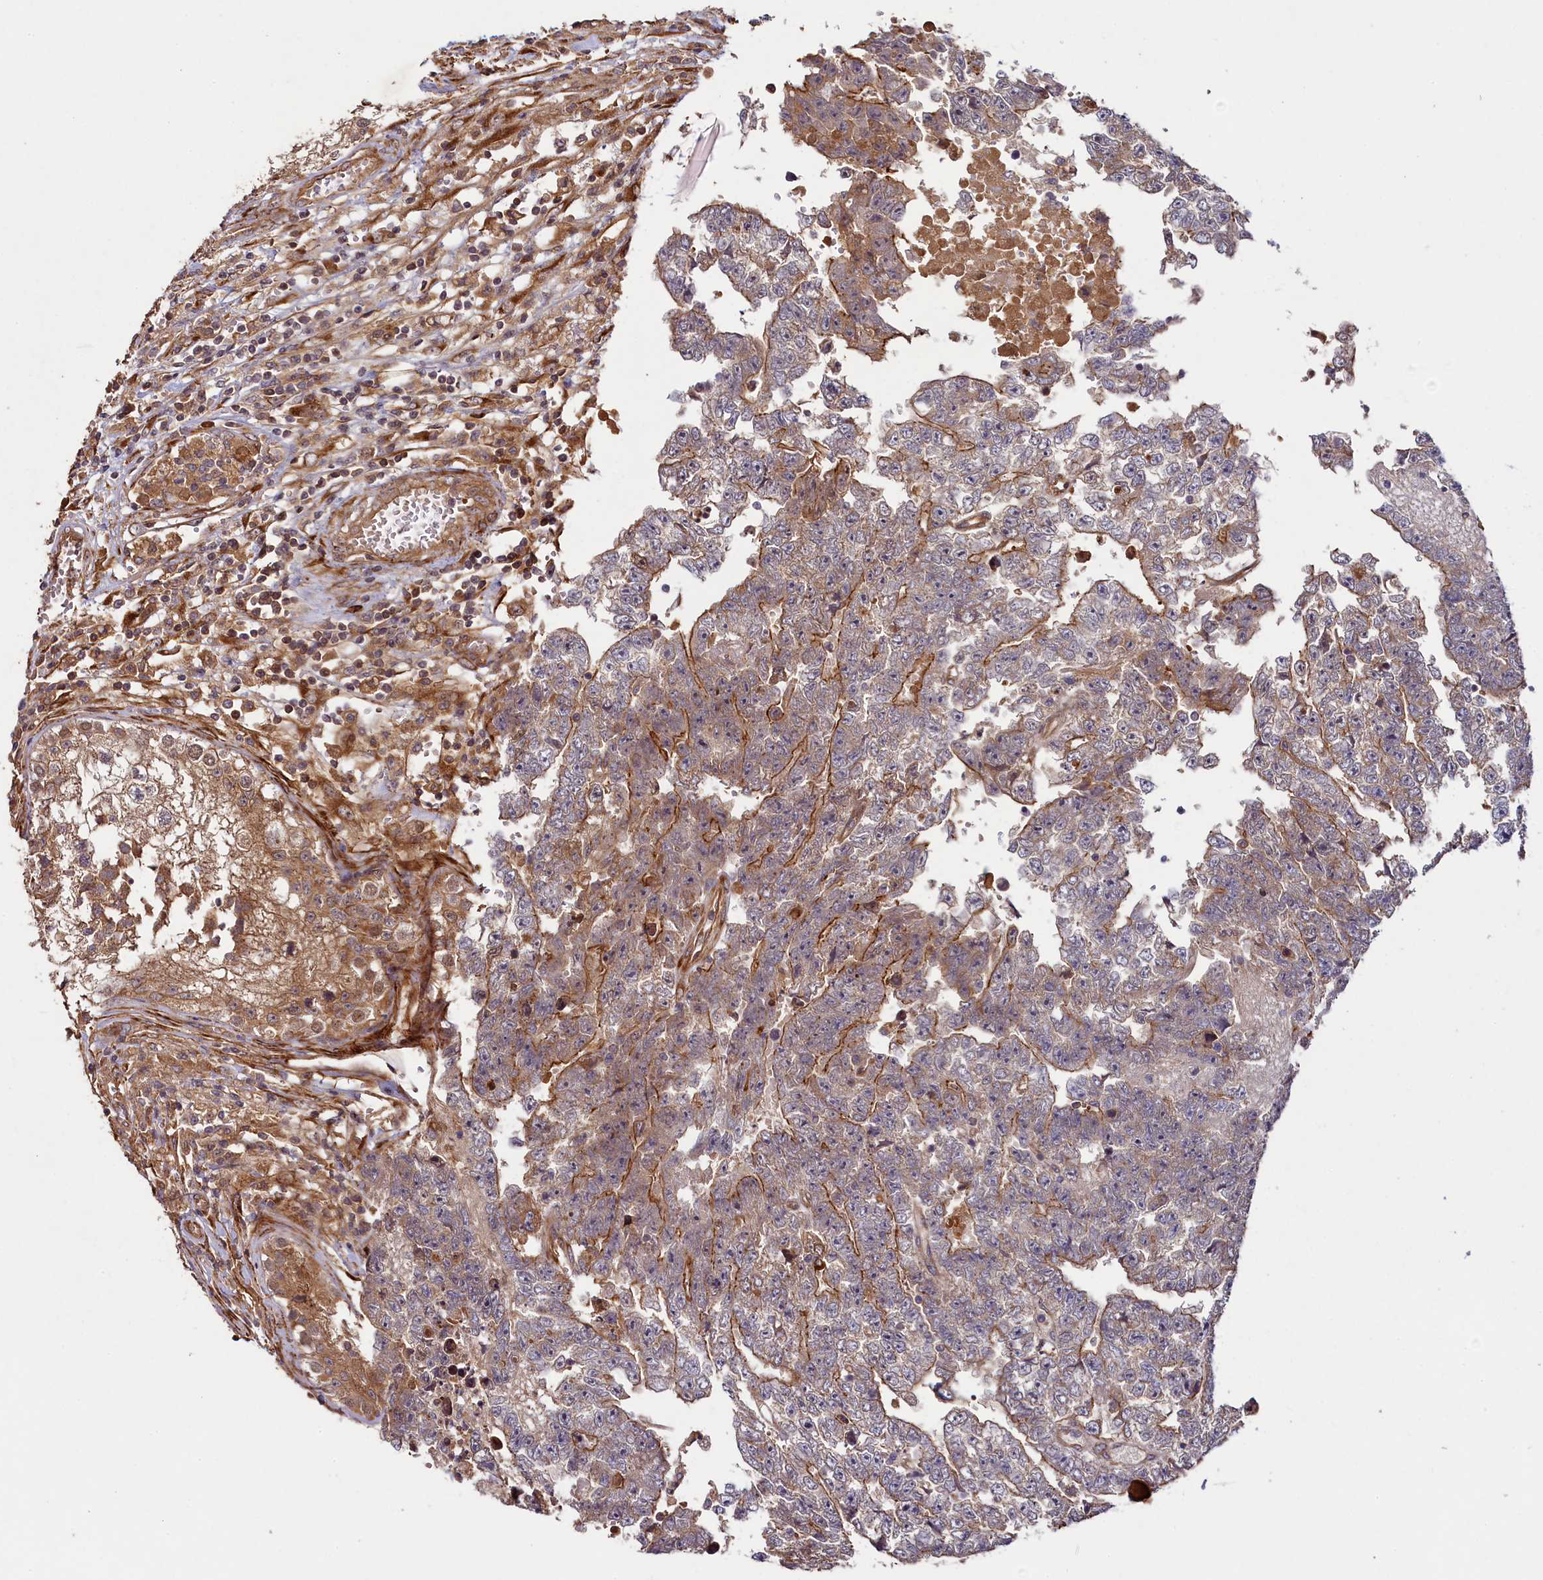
{"staining": {"intensity": "moderate", "quantity": "25%-75%", "location": "cytoplasmic/membranous"}, "tissue": "testis cancer", "cell_type": "Tumor cells", "image_type": "cancer", "snomed": [{"axis": "morphology", "description": "Carcinoma, Embryonal, NOS"}, {"axis": "topography", "description": "Testis"}], "caption": "Immunohistochemistry (IHC) histopathology image of embryonal carcinoma (testis) stained for a protein (brown), which reveals medium levels of moderate cytoplasmic/membranous positivity in about 25%-75% of tumor cells.", "gene": "CCDC102A", "patient": {"sex": "male", "age": 25}}